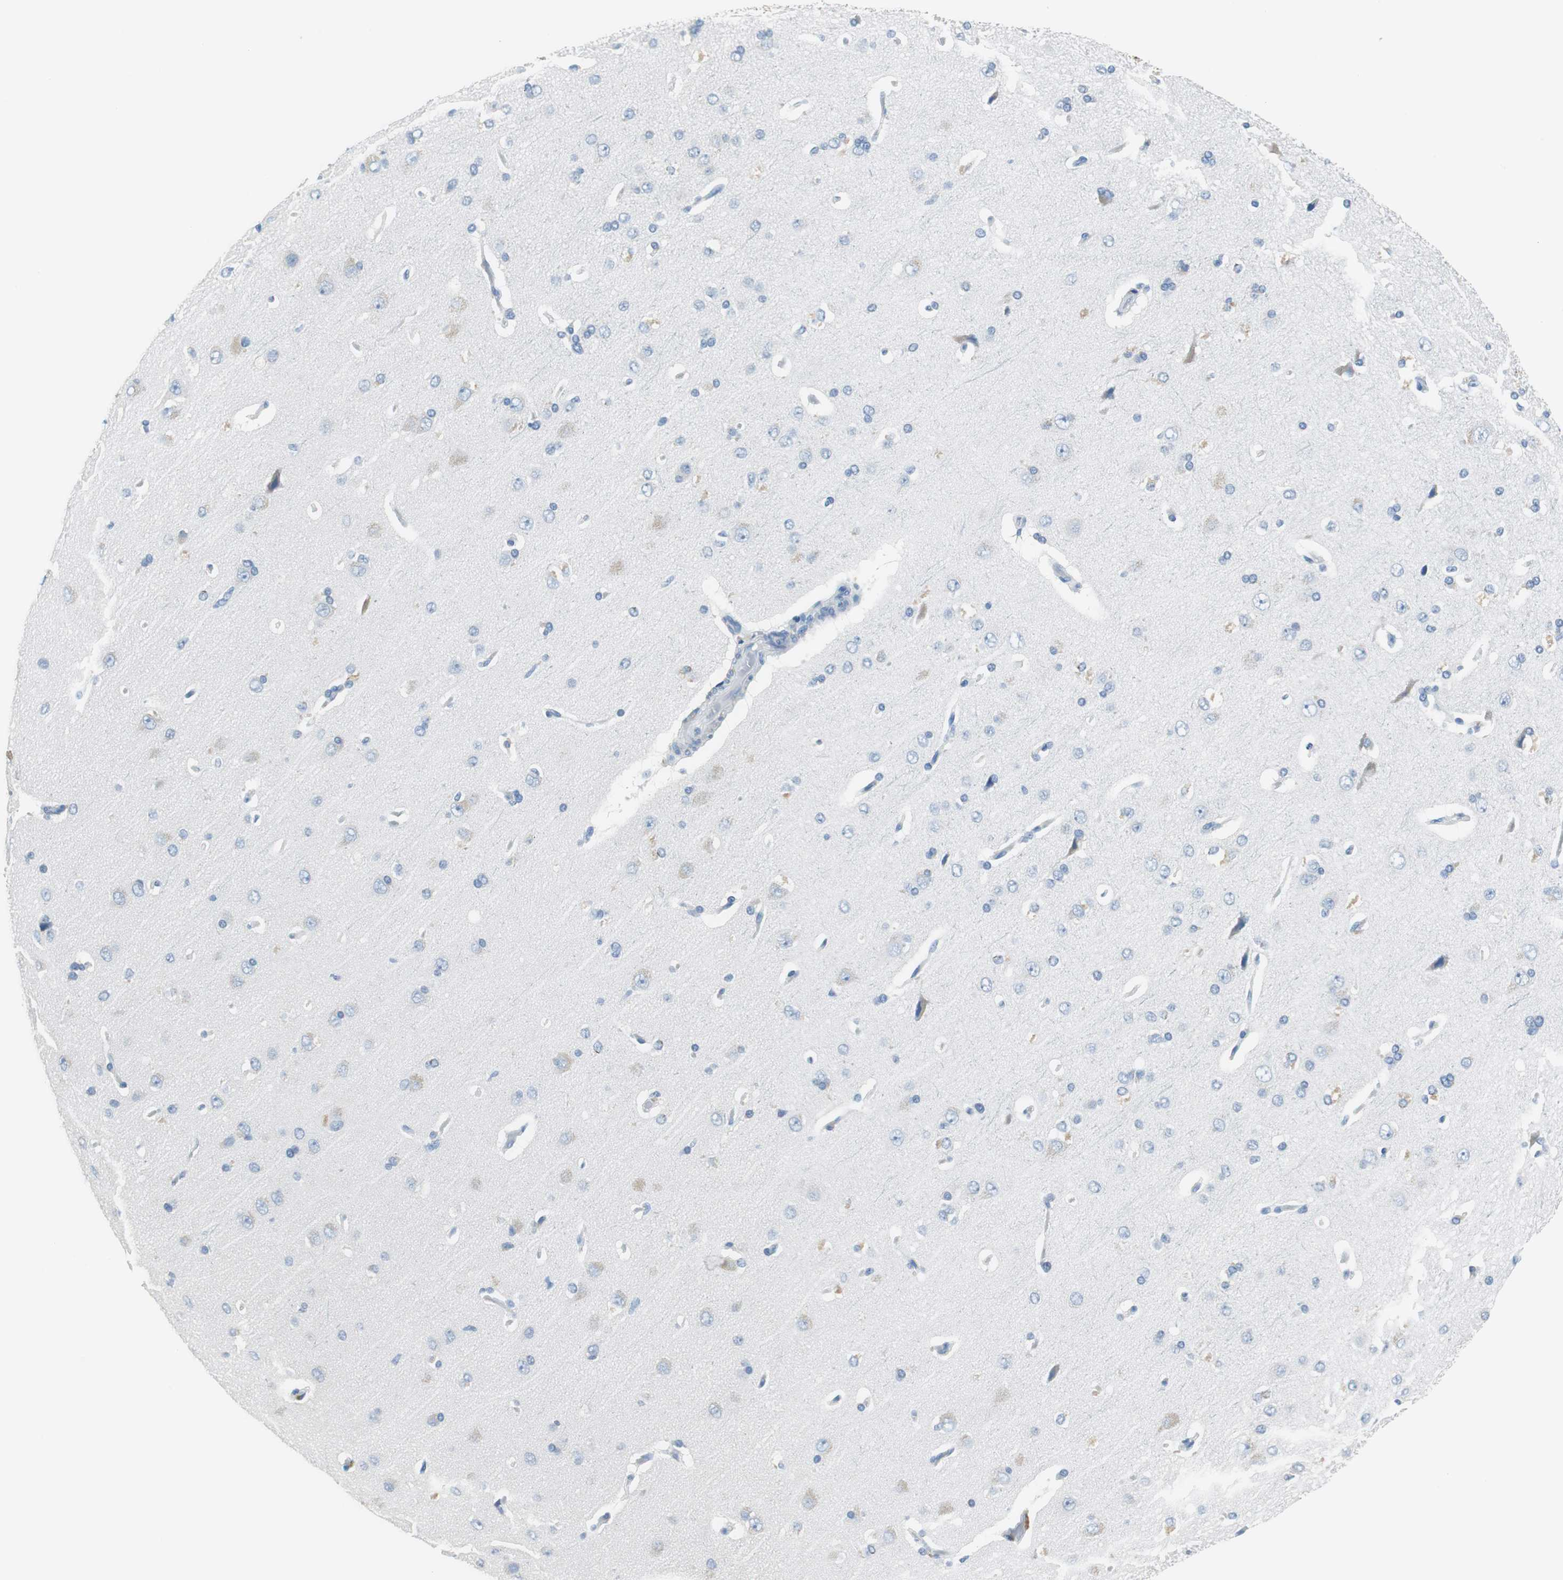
{"staining": {"intensity": "negative", "quantity": "none", "location": "none"}, "tissue": "cerebral cortex", "cell_type": "Endothelial cells", "image_type": "normal", "snomed": [{"axis": "morphology", "description": "Normal tissue, NOS"}, {"axis": "topography", "description": "Cerebral cortex"}], "caption": "Endothelial cells are negative for protein expression in unremarkable human cerebral cortex. (DAB IHC with hematoxylin counter stain).", "gene": "MUC7", "patient": {"sex": "male", "age": 62}}